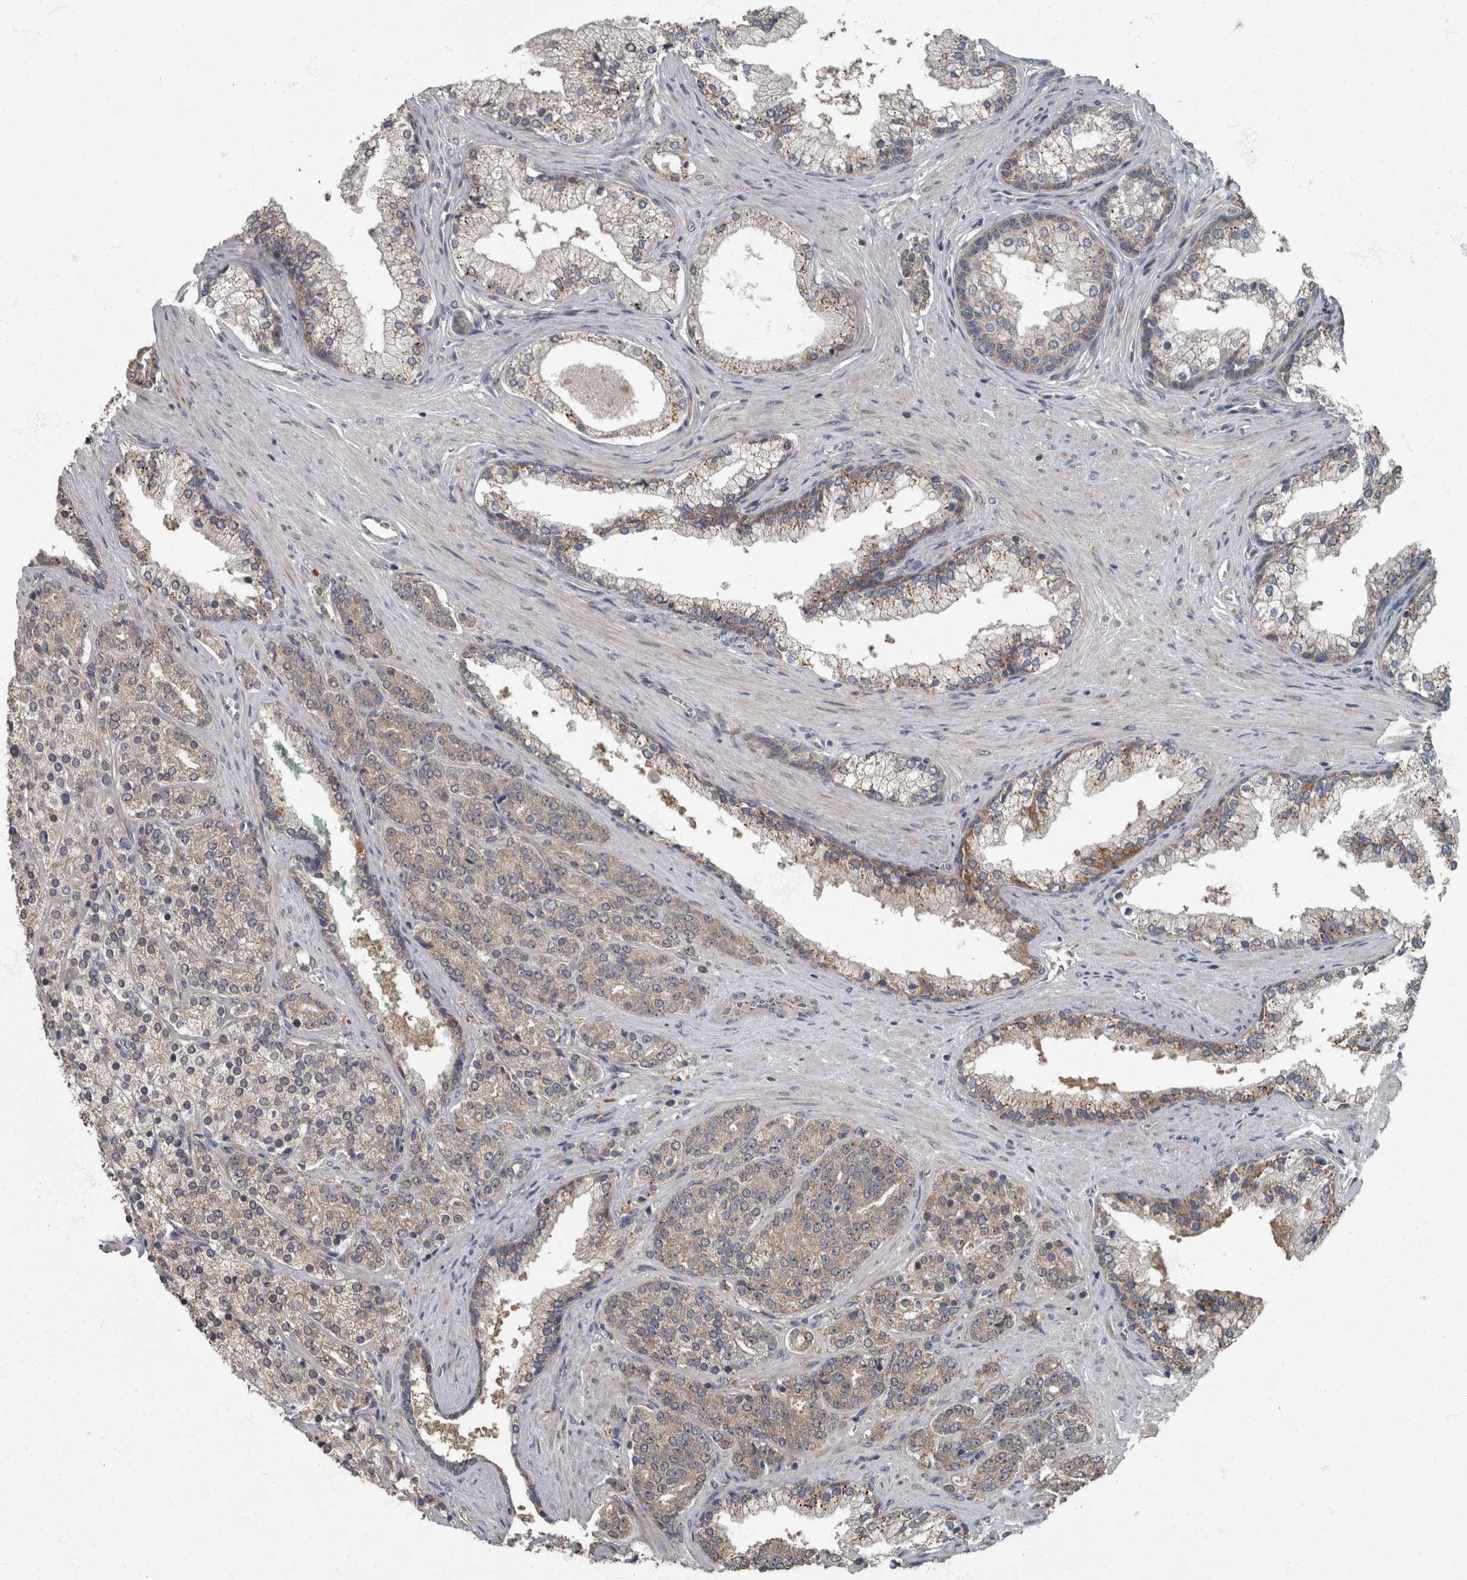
{"staining": {"intensity": "weak", "quantity": "<25%", "location": "cytoplasmic/membranous"}, "tissue": "prostate cancer", "cell_type": "Tumor cells", "image_type": "cancer", "snomed": [{"axis": "morphology", "description": "Adenocarcinoma, High grade"}, {"axis": "topography", "description": "Prostate"}], "caption": "Immunohistochemistry (IHC) histopathology image of neoplastic tissue: prostate adenocarcinoma (high-grade) stained with DAB exhibits no significant protein expression in tumor cells. The staining was performed using DAB (3,3'-diaminobenzidine) to visualize the protein expression in brown, while the nuclei were stained in blue with hematoxylin (Magnification: 20x).", "gene": "RABGGTB", "patient": {"sex": "male", "age": 71}}